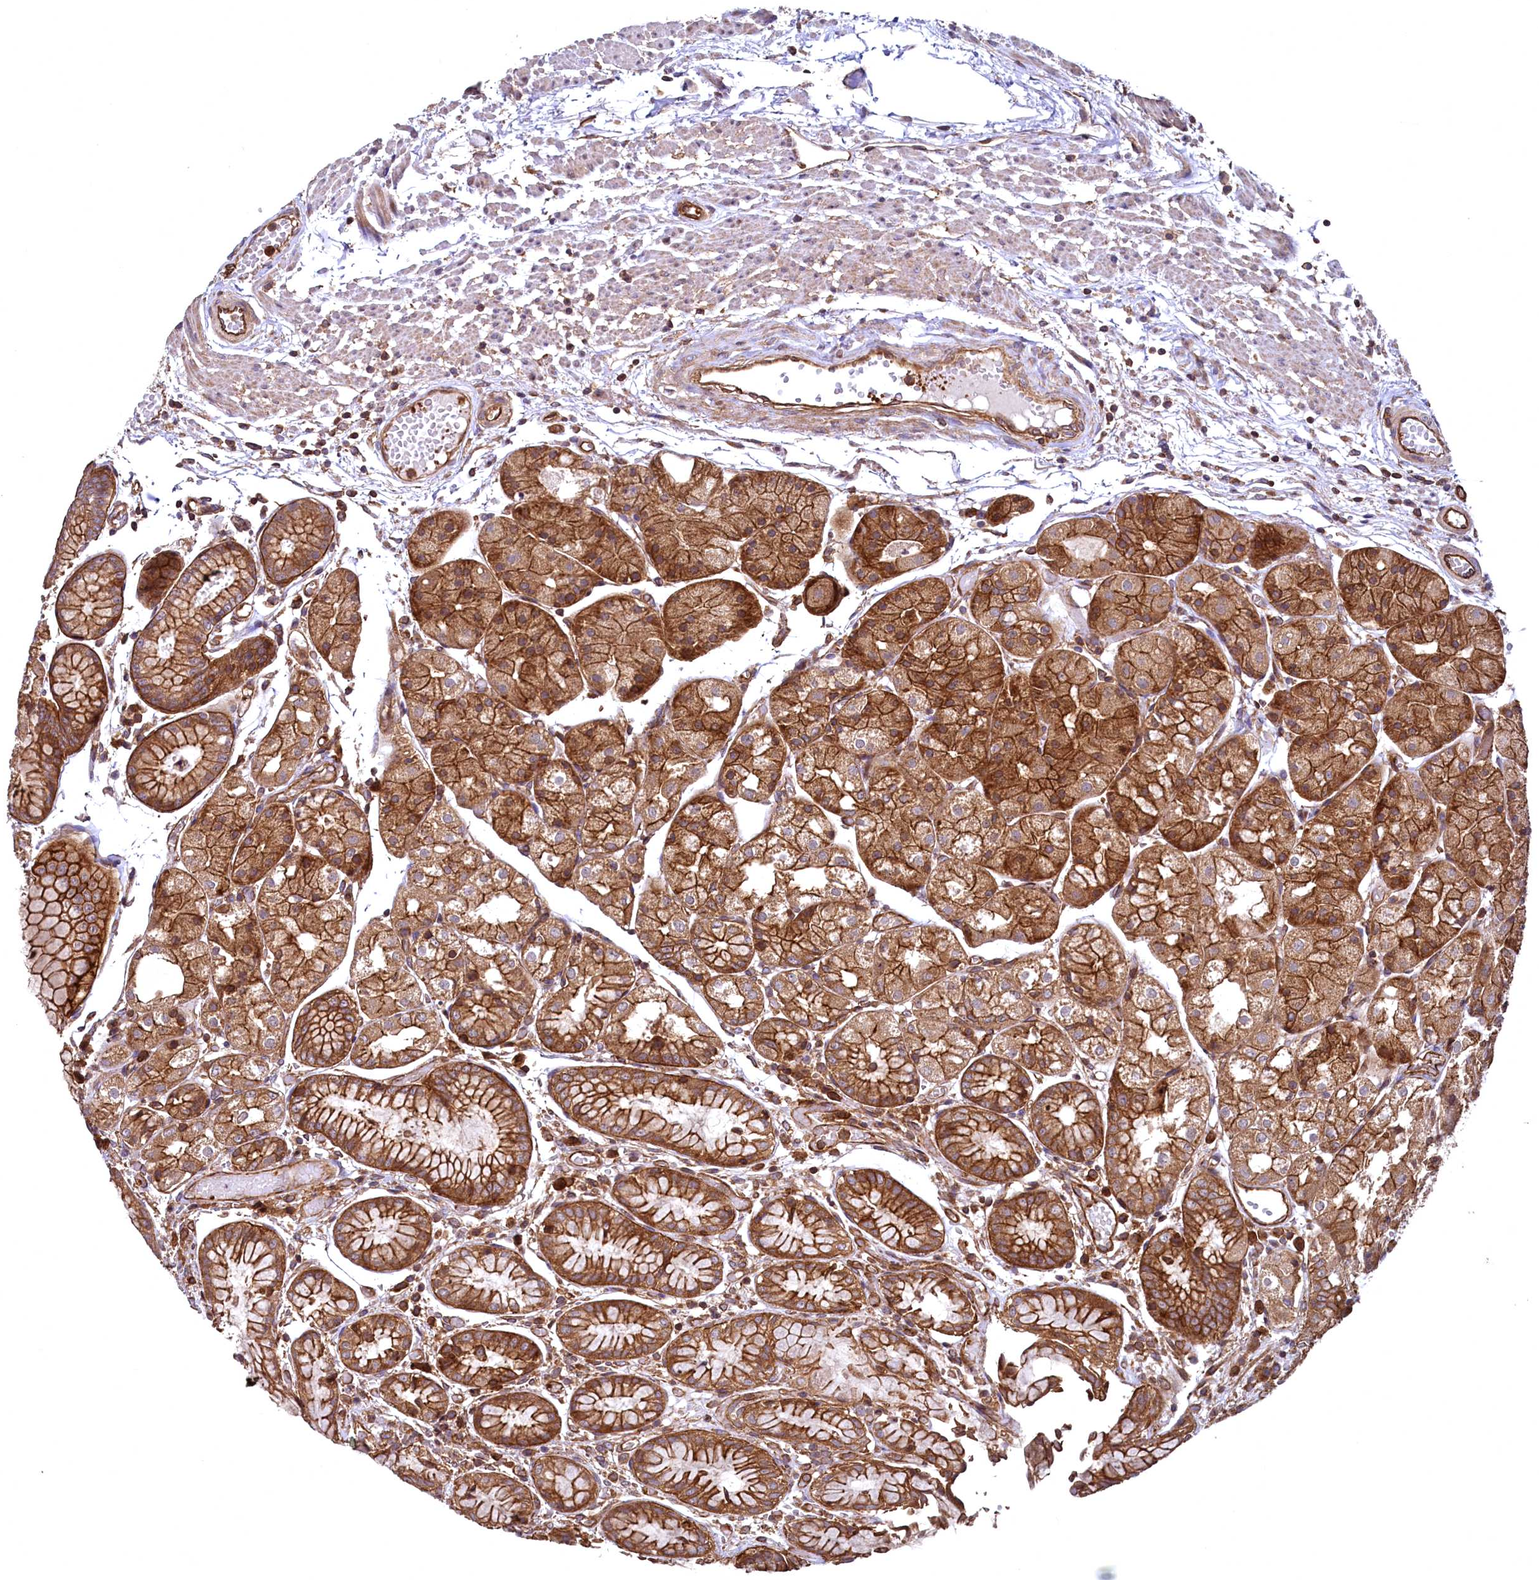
{"staining": {"intensity": "strong", "quantity": ">75%", "location": "cytoplasmic/membranous"}, "tissue": "stomach", "cell_type": "Glandular cells", "image_type": "normal", "snomed": [{"axis": "morphology", "description": "Normal tissue, NOS"}, {"axis": "topography", "description": "Stomach, upper"}], "caption": "IHC photomicrograph of benign stomach stained for a protein (brown), which demonstrates high levels of strong cytoplasmic/membranous expression in about >75% of glandular cells.", "gene": "SVIP", "patient": {"sex": "male", "age": 72}}